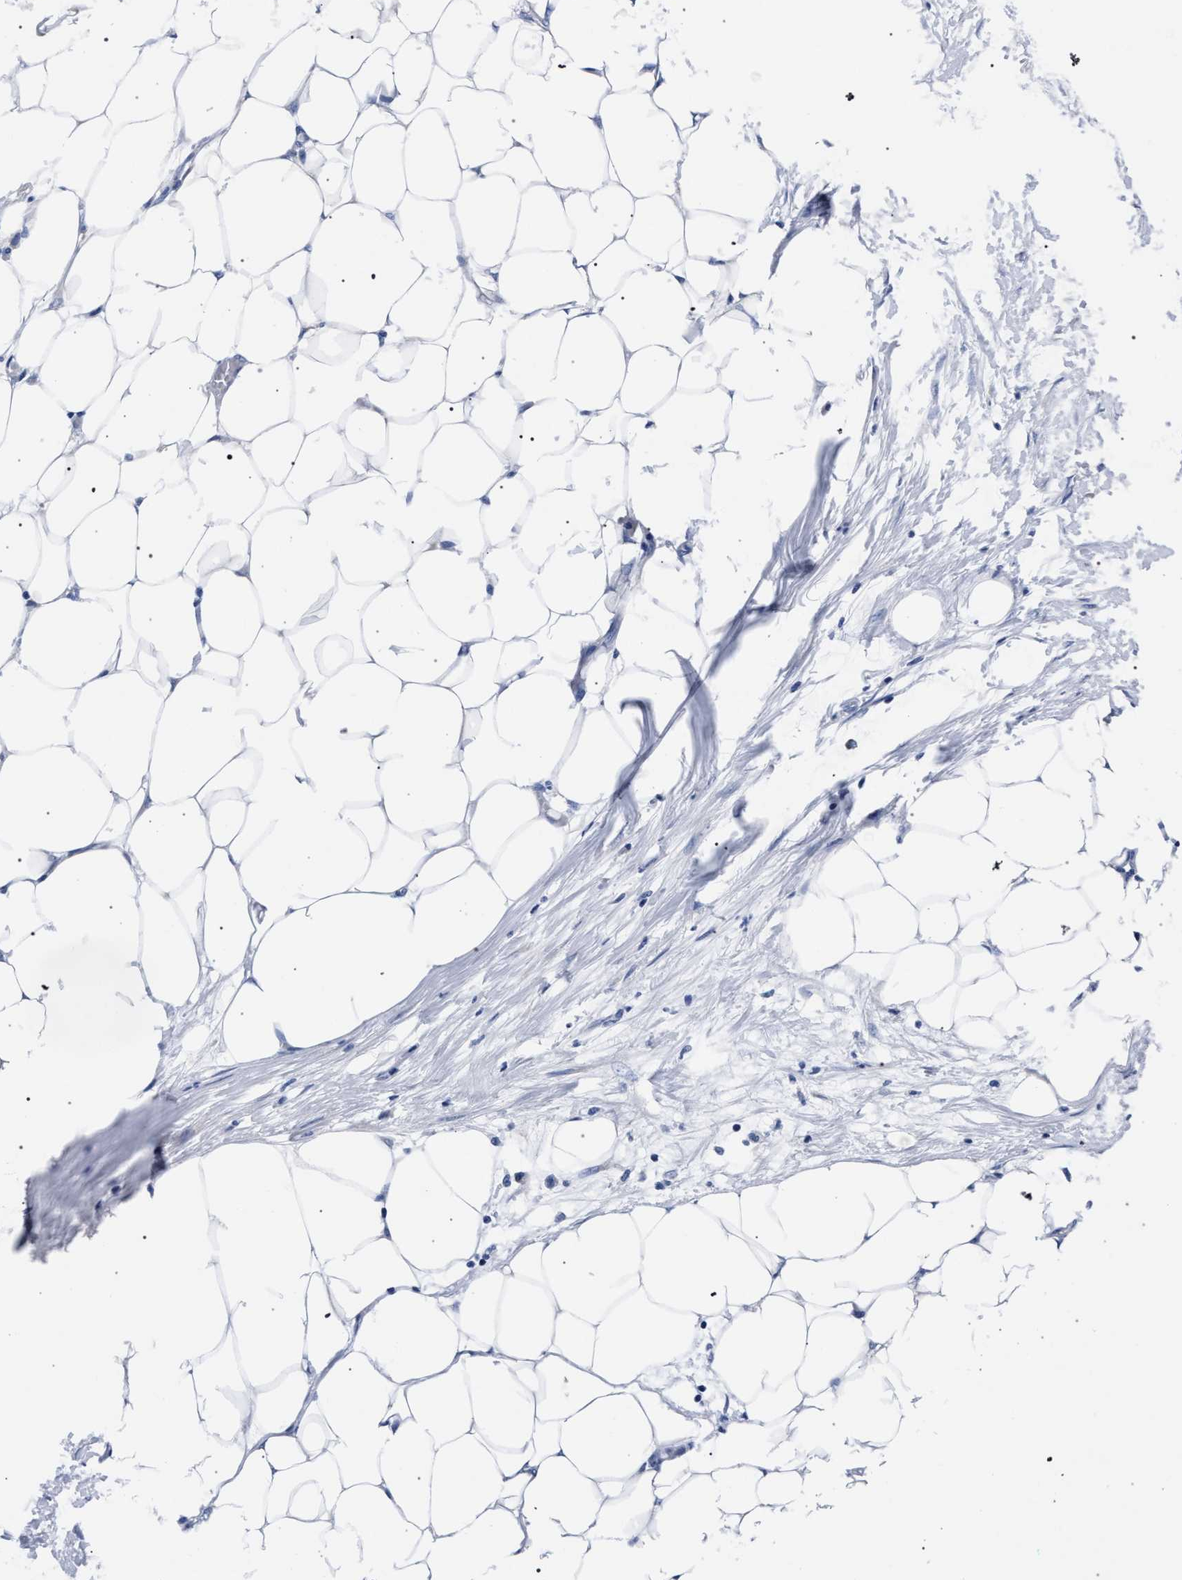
{"staining": {"intensity": "negative", "quantity": "none", "location": "none"}, "tissue": "adipose tissue", "cell_type": "Adipocytes", "image_type": "normal", "snomed": [{"axis": "morphology", "description": "Normal tissue, NOS"}, {"axis": "morphology", "description": "Adenocarcinoma, NOS"}, {"axis": "topography", "description": "Colon"}, {"axis": "topography", "description": "Peripheral nerve tissue"}], "caption": "Image shows no protein expression in adipocytes of unremarkable adipose tissue.", "gene": "AKAP4", "patient": {"sex": "male", "age": 14}}